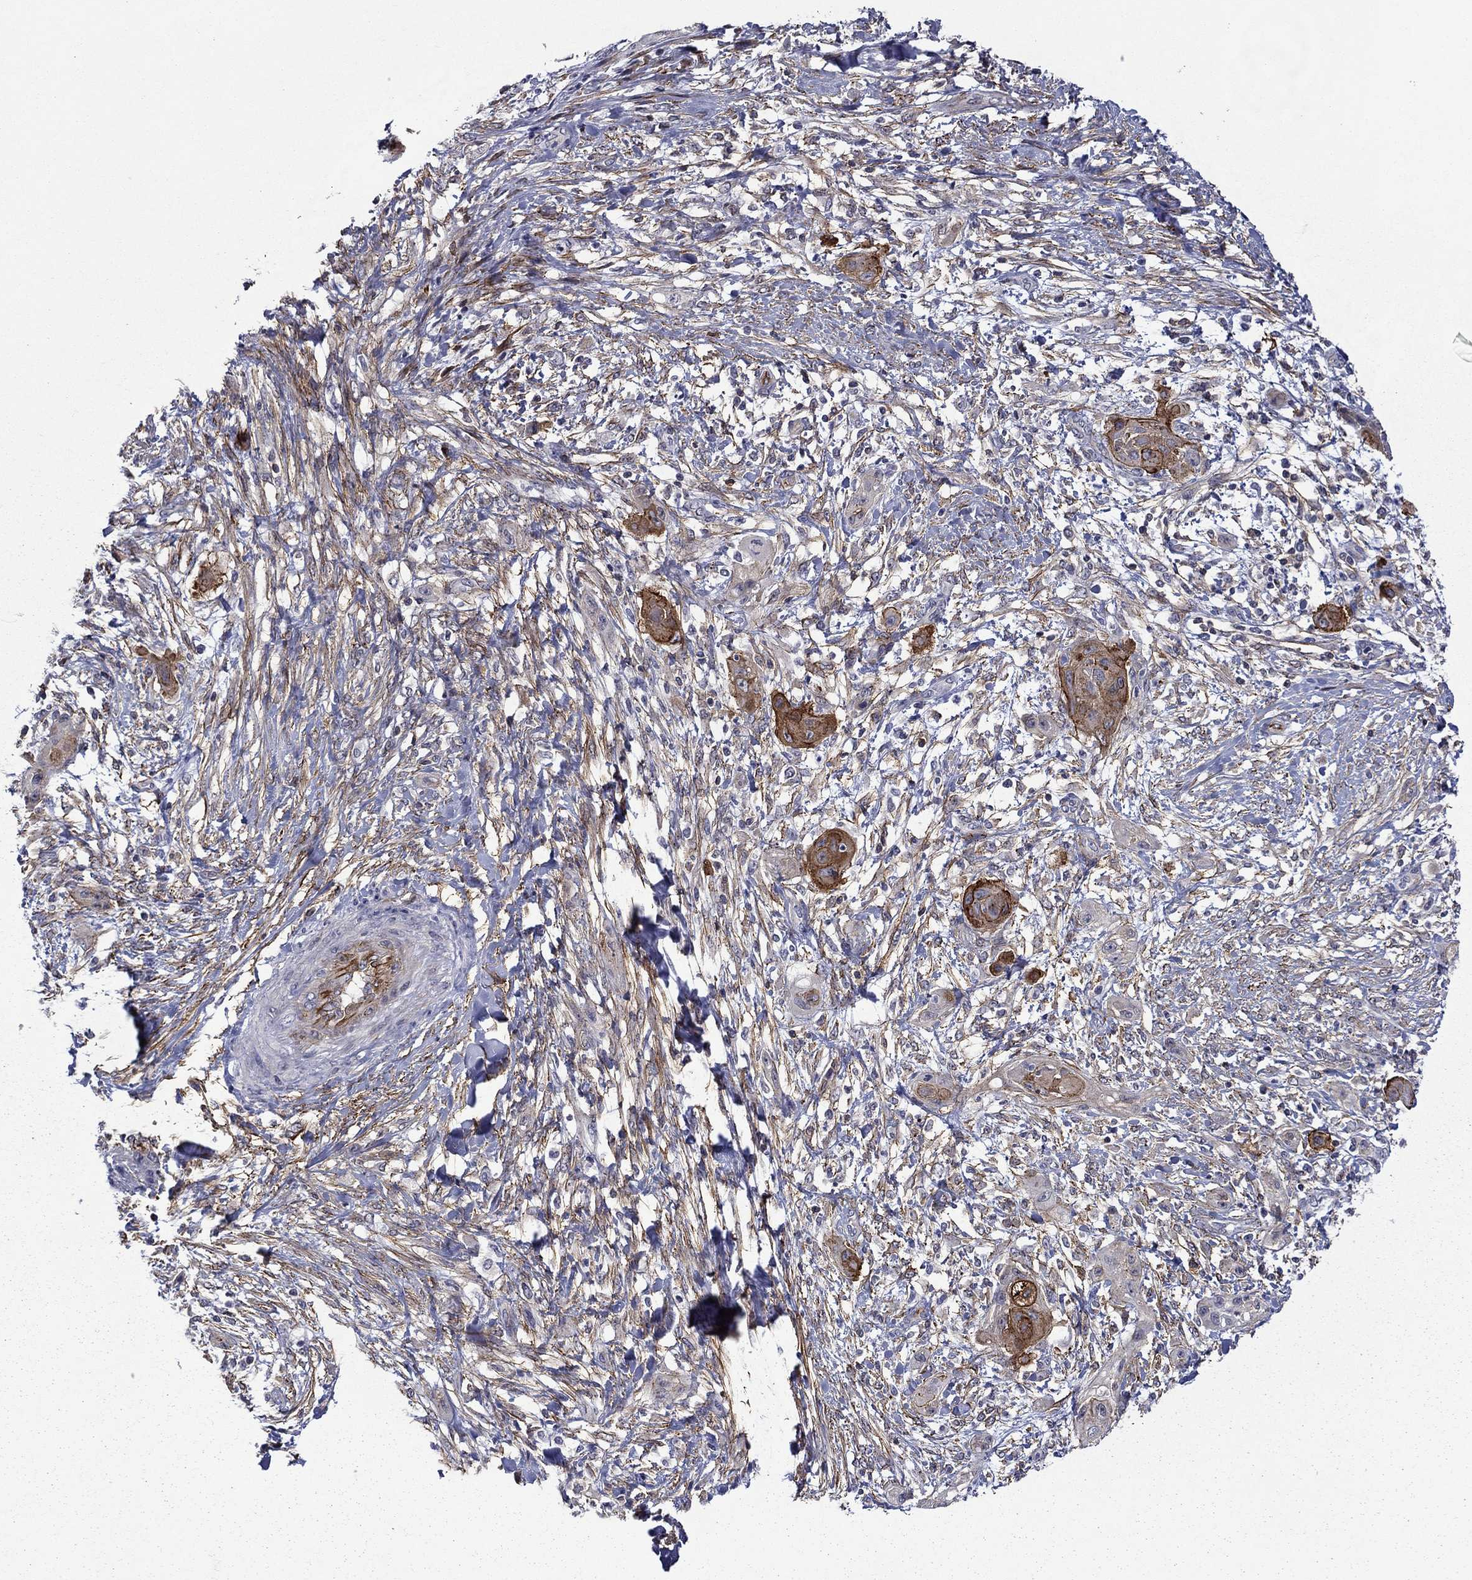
{"staining": {"intensity": "strong", "quantity": "25%-75%", "location": "cytoplasmic/membranous"}, "tissue": "skin cancer", "cell_type": "Tumor cells", "image_type": "cancer", "snomed": [{"axis": "morphology", "description": "Squamous cell carcinoma, NOS"}, {"axis": "topography", "description": "Skin"}], "caption": "Squamous cell carcinoma (skin) tissue shows strong cytoplasmic/membranous expression in about 25%-75% of tumor cells", "gene": "LMO7", "patient": {"sex": "male", "age": 62}}